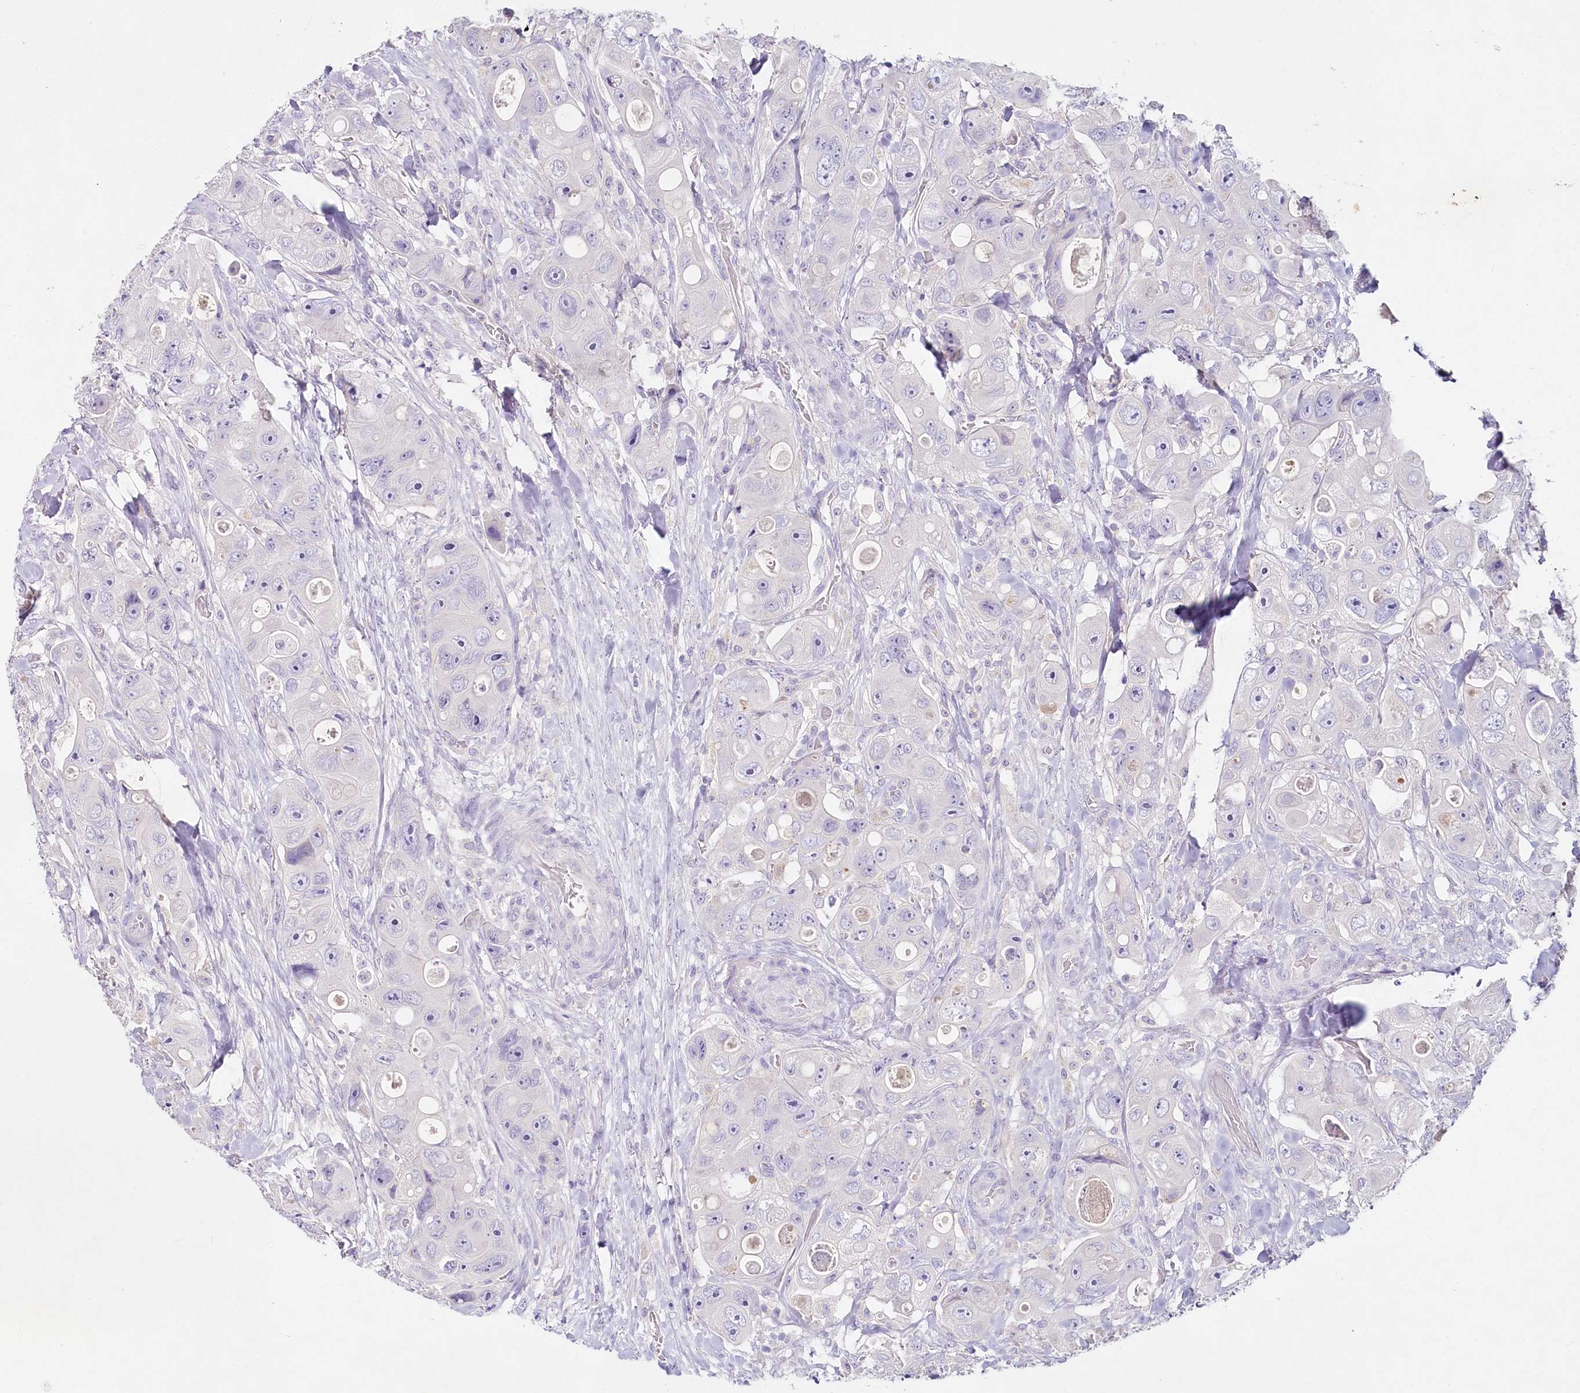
{"staining": {"intensity": "negative", "quantity": "none", "location": "none"}, "tissue": "colorectal cancer", "cell_type": "Tumor cells", "image_type": "cancer", "snomed": [{"axis": "morphology", "description": "Adenocarcinoma, NOS"}, {"axis": "topography", "description": "Colon"}], "caption": "This photomicrograph is of colorectal adenocarcinoma stained with immunohistochemistry (IHC) to label a protein in brown with the nuclei are counter-stained blue. There is no positivity in tumor cells.", "gene": "HPD", "patient": {"sex": "female", "age": 46}}